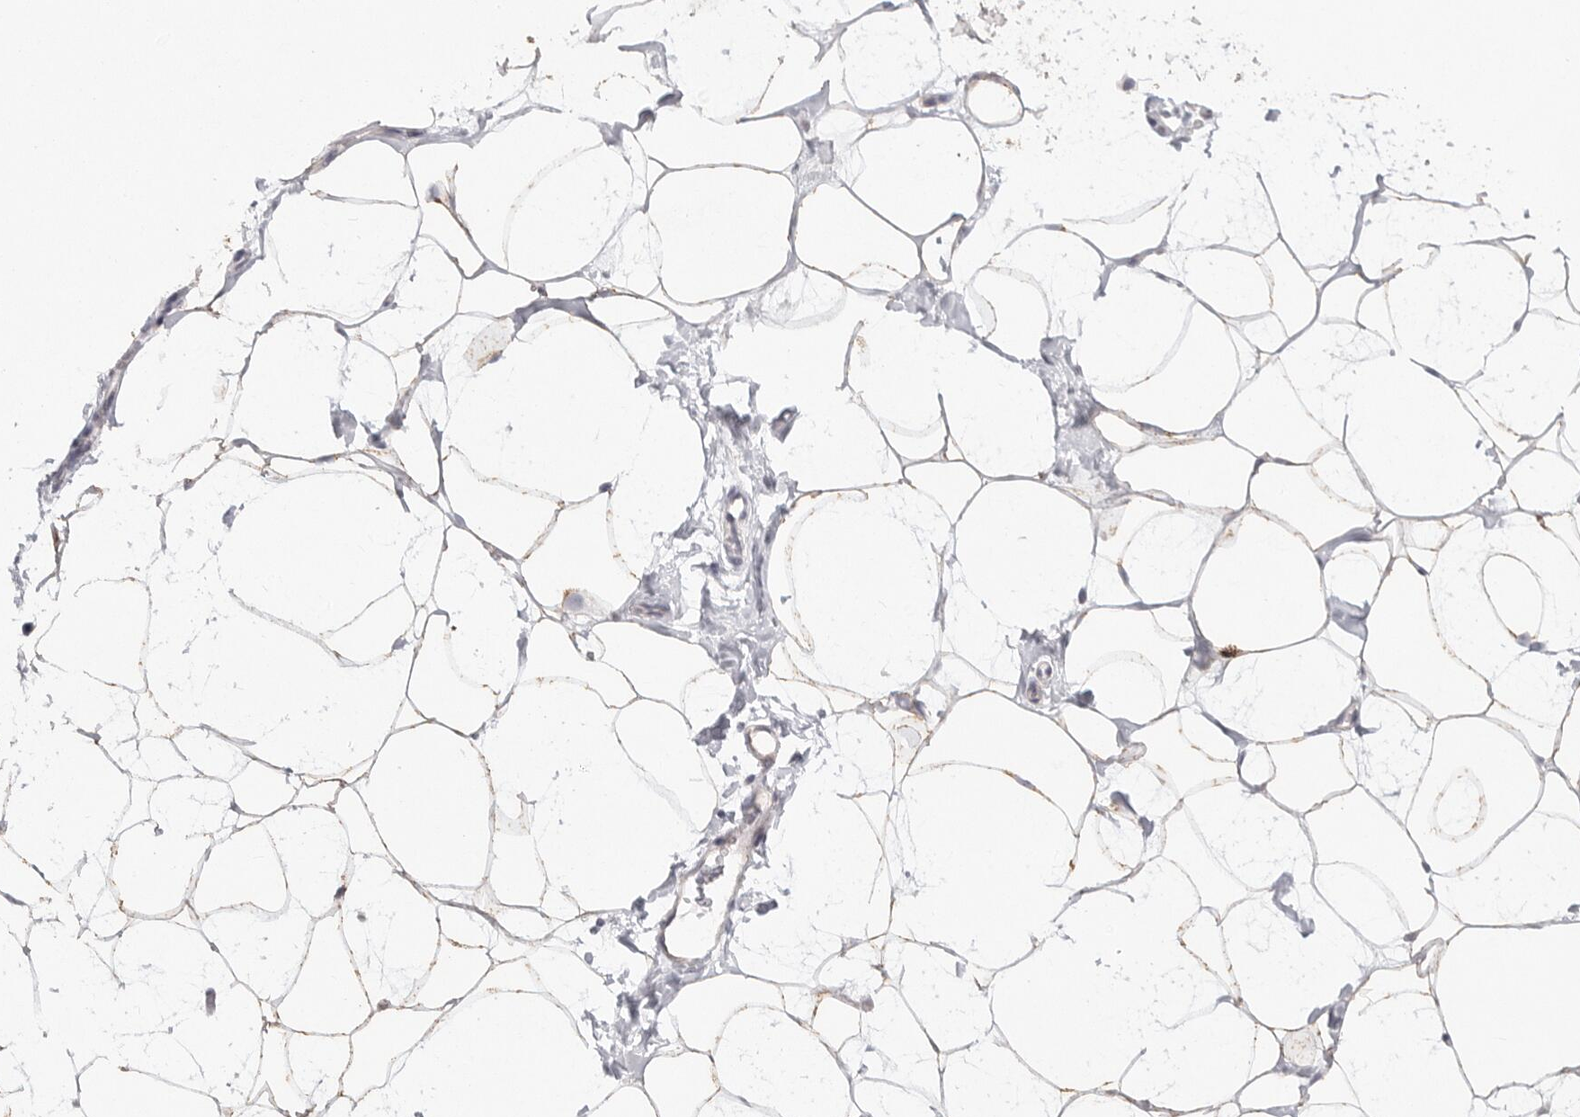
{"staining": {"intensity": "moderate", "quantity": "25%-75%", "location": "cytoplasmic/membranous"}, "tissue": "adipose tissue", "cell_type": "Adipocytes", "image_type": "normal", "snomed": [{"axis": "morphology", "description": "Normal tissue, NOS"}, {"axis": "morphology", "description": "Fibrosis, NOS"}, {"axis": "topography", "description": "Breast"}, {"axis": "topography", "description": "Adipose tissue"}], "caption": "Immunohistochemical staining of benign human adipose tissue displays medium levels of moderate cytoplasmic/membranous positivity in approximately 25%-75% of adipocytes.", "gene": "ELP3", "patient": {"sex": "female", "age": 39}}